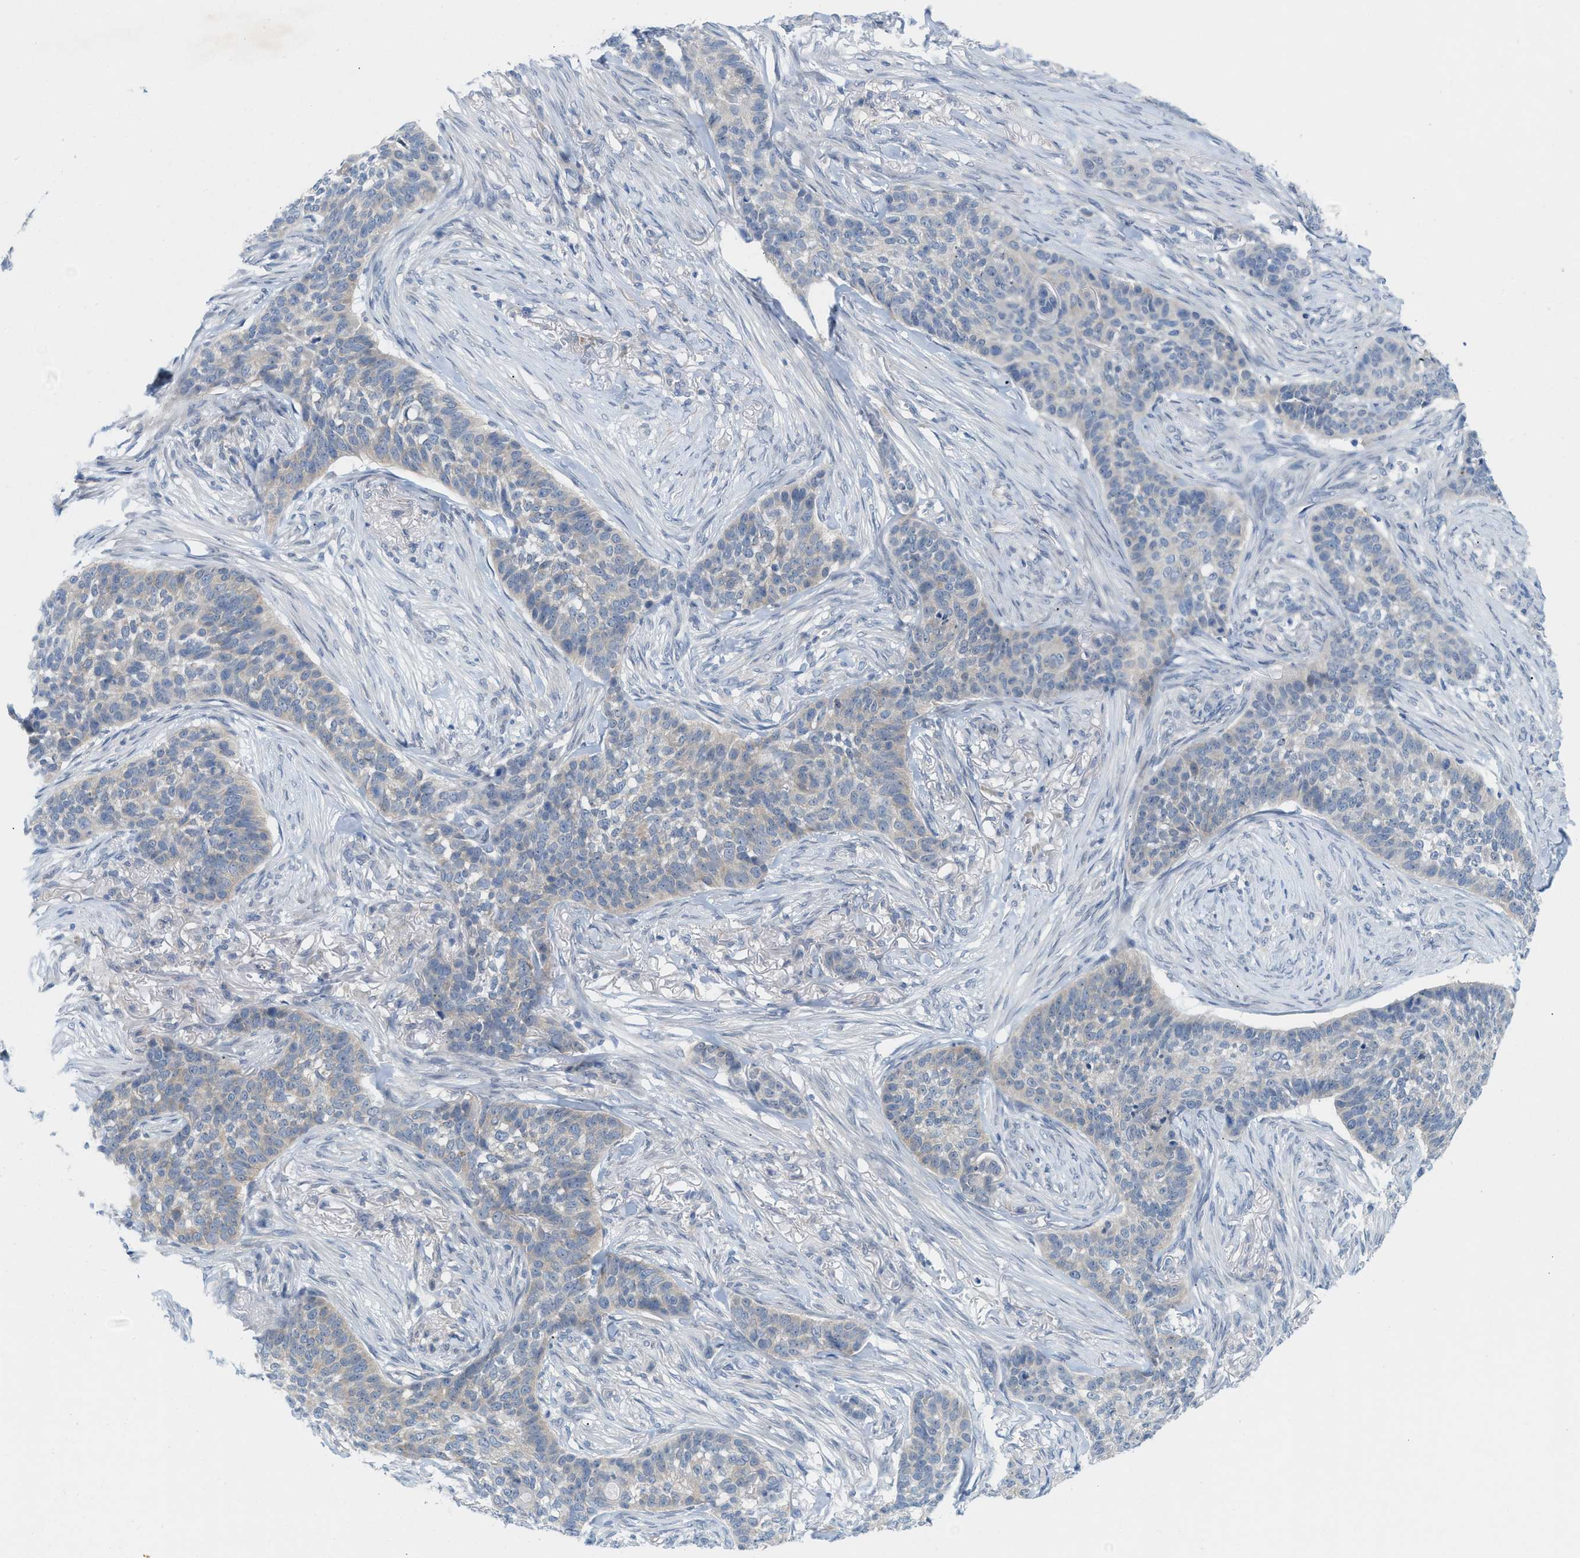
{"staining": {"intensity": "weak", "quantity": "<25%", "location": "cytoplasmic/membranous"}, "tissue": "skin cancer", "cell_type": "Tumor cells", "image_type": "cancer", "snomed": [{"axis": "morphology", "description": "Basal cell carcinoma"}, {"axis": "topography", "description": "Skin"}], "caption": "High power microscopy histopathology image of an immunohistochemistry photomicrograph of basal cell carcinoma (skin), revealing no significant staining in tumor cells.", "gene": "WIPI2", "patient": {"sex": "male", "age": 85}}